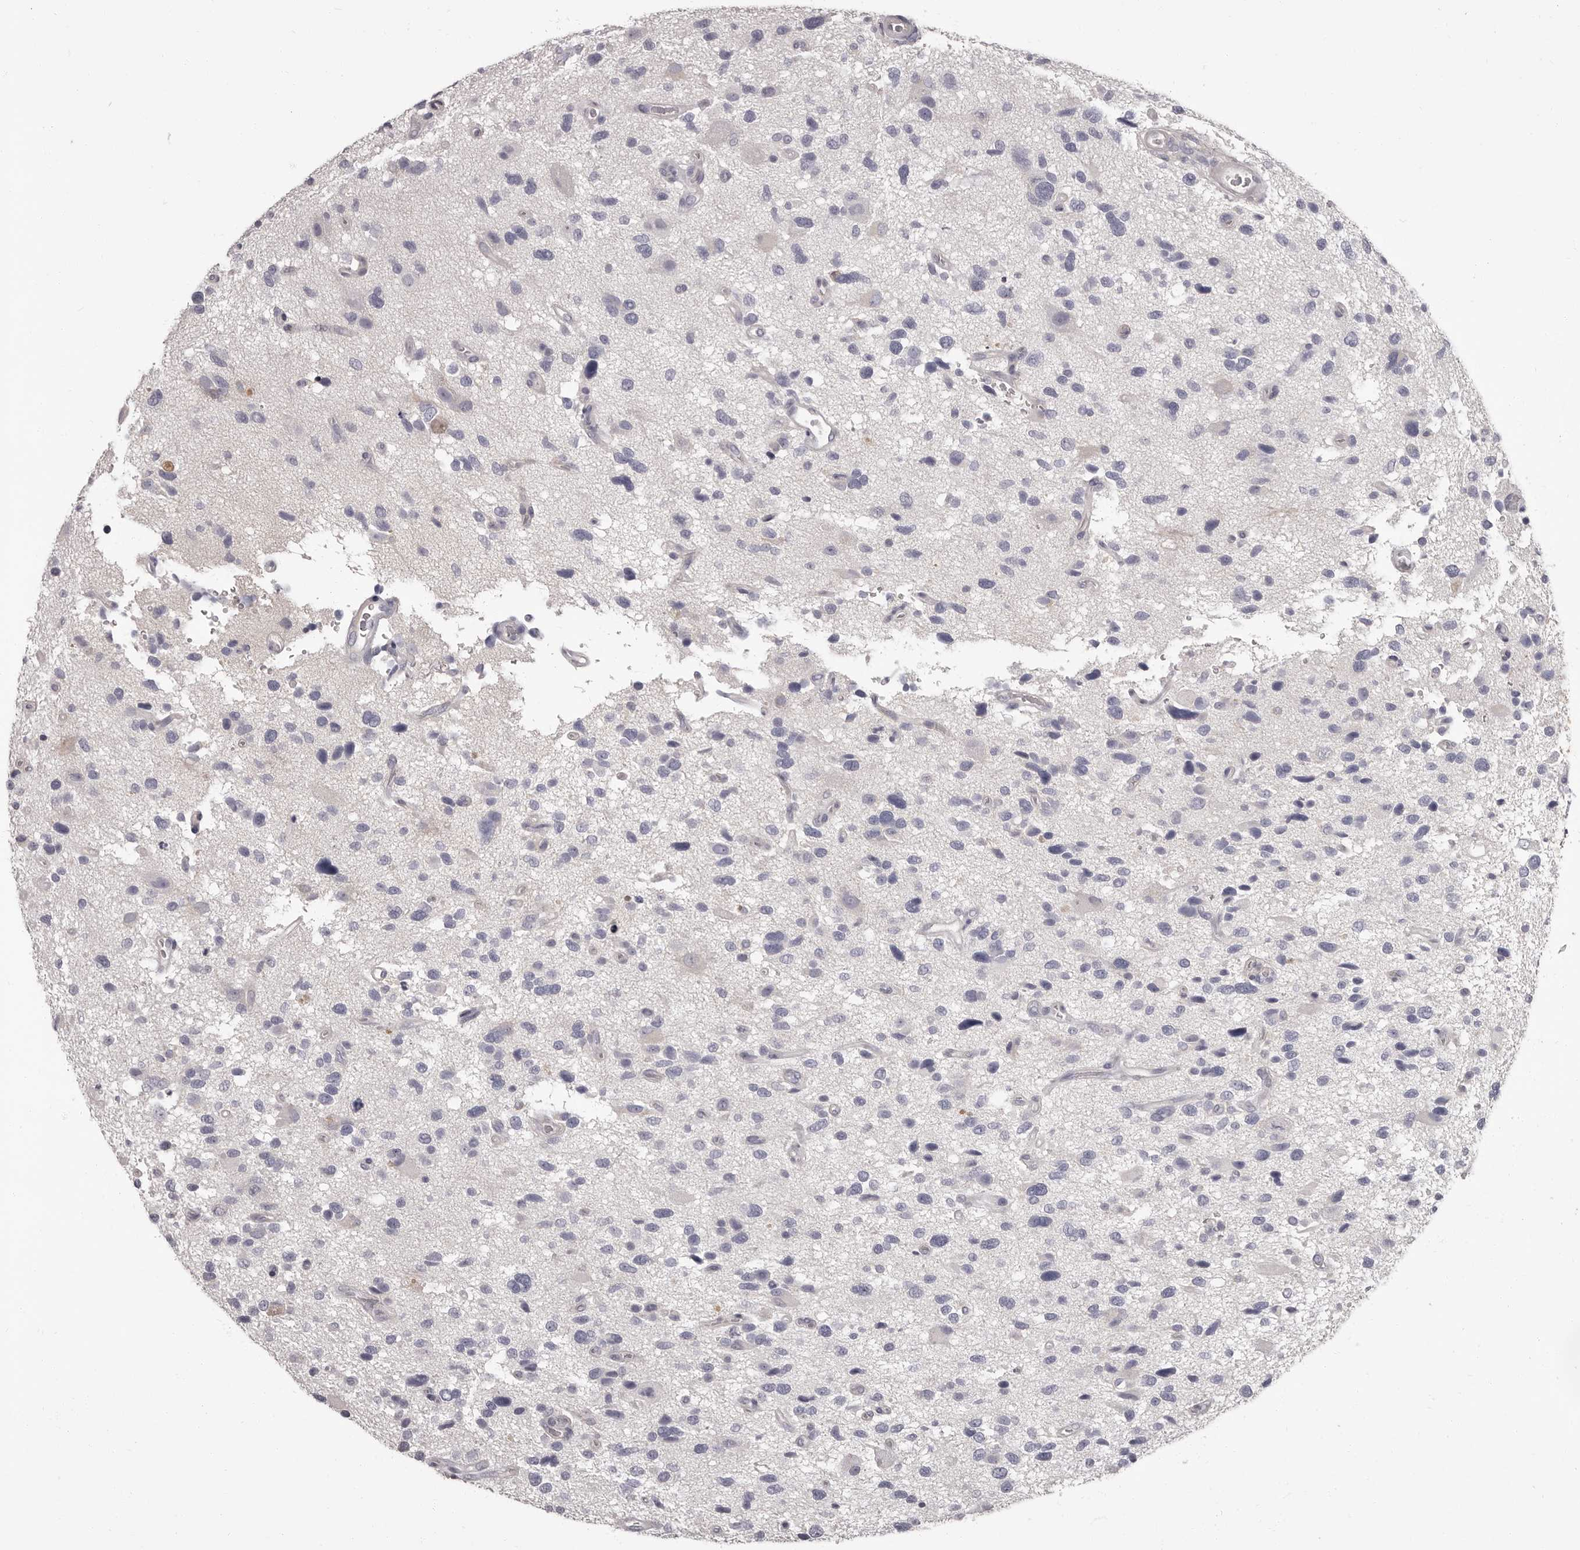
{"staining": {"intensity": "negative", "quantity": "none", "location": "none"}, "tissue": "glioma", "cell_type": "Tumor cells", "image_type": "cancer", "snomed": [{"axis": "morphology", "description": "Glioma, malignant, High grade"}, {"axis": "topography", "description": "Brain"}], "caption": "The immunohistochemistry (IHC) micrograph has no significant expression in tumor cells of glioma tissue.", "gene": "APEH", "patient": {"sex": "male", "age": 33}}